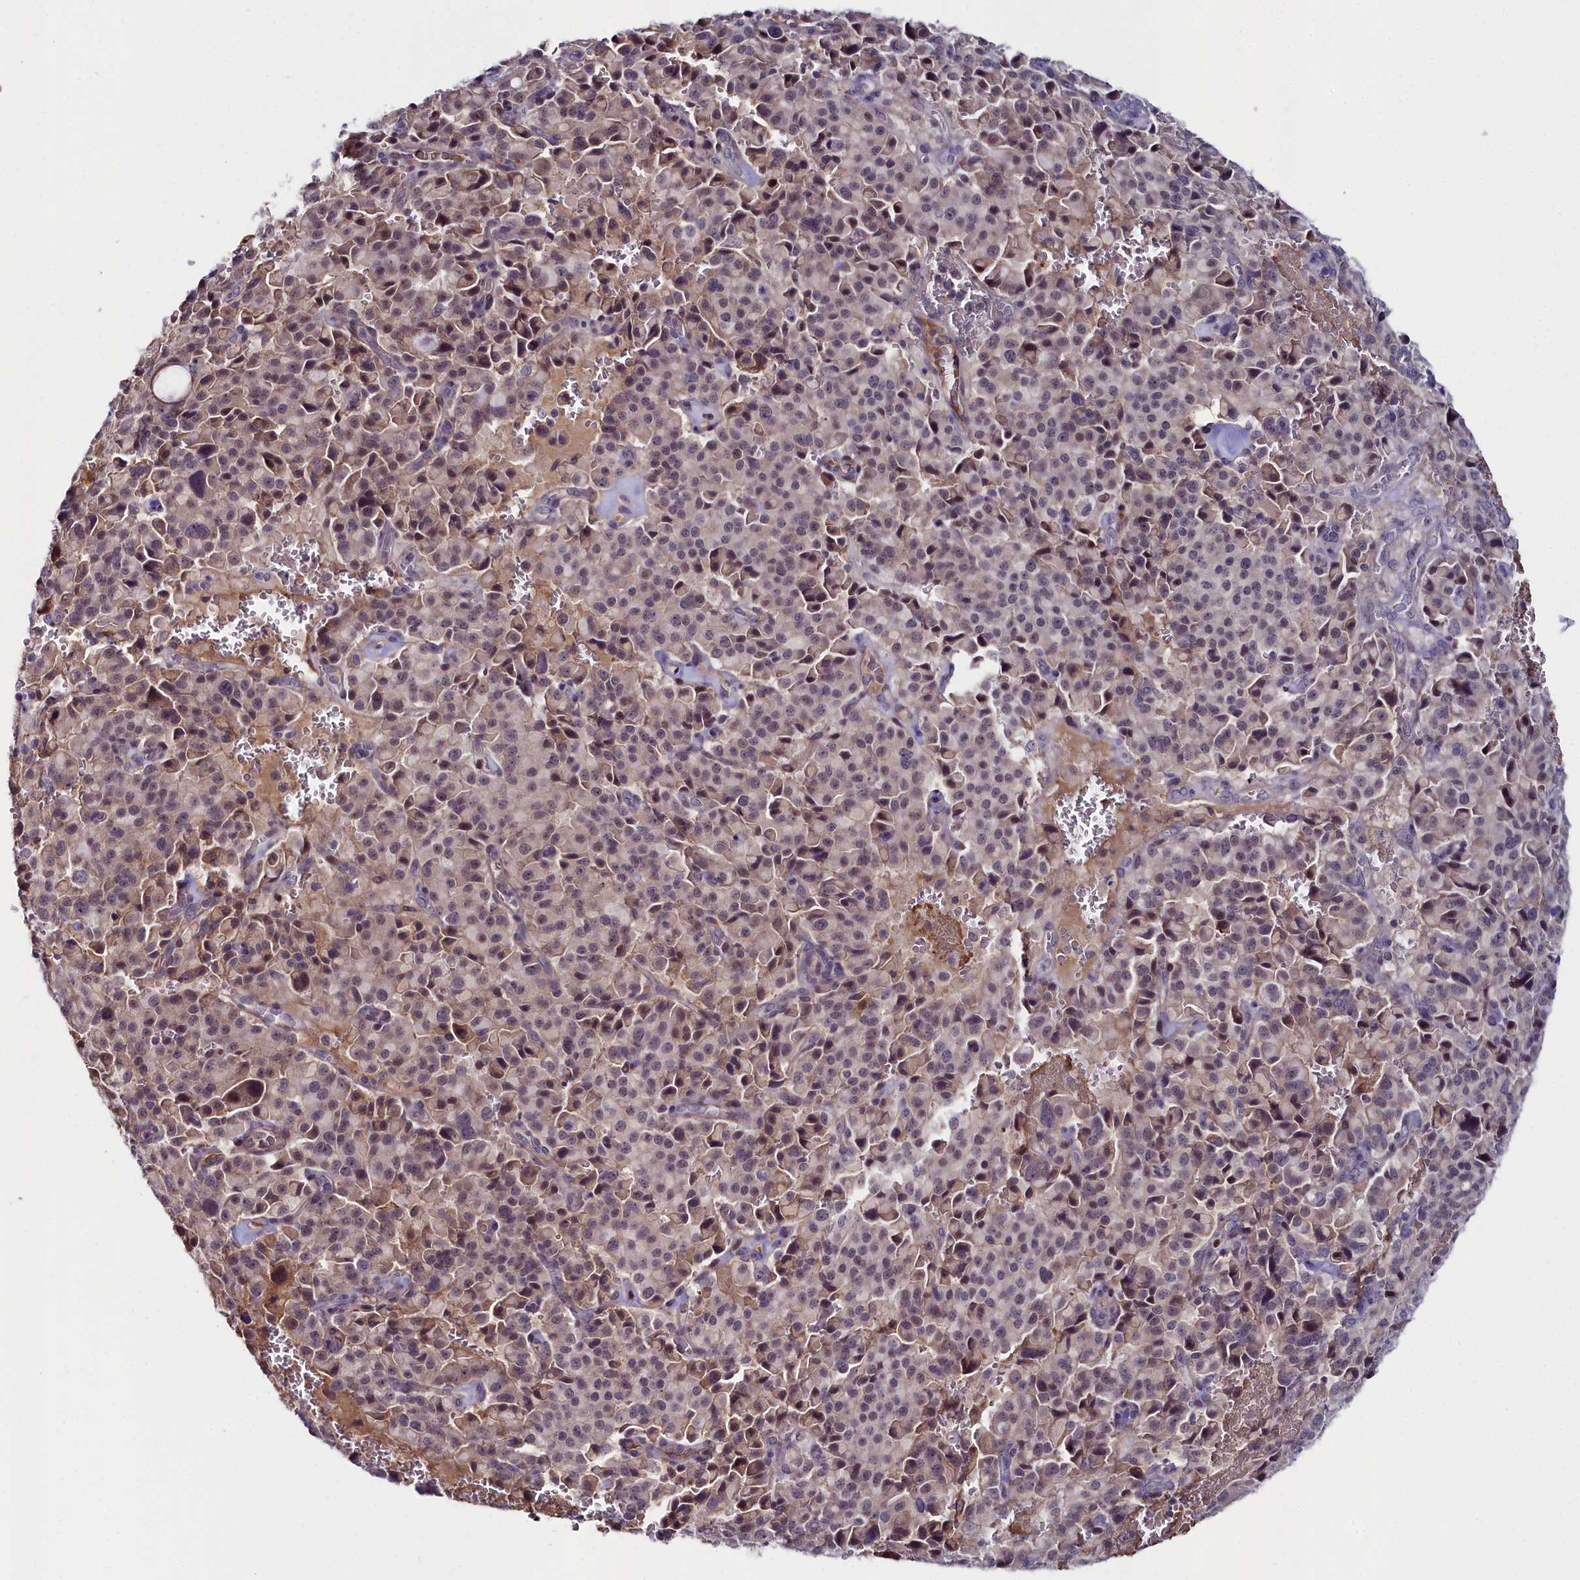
{"staining": {"intensity": "weak", "quantity": "25%-75%", "location": "nuclear"}, "tissue": "pancreatic cancer", "cell_type": "Tumor cells", "image_type": "cancer", "snomed": [{"axis": "morphology", "description": "Adenocarcinoma, NOS"}, {"axis": "topography", "description": "Pancreas"}], "caption": "Tumor cells display low levels of weak nuclear positivity in approximately 25%-75% of cells in pancreatic cancer (adenocarcinoma).", "gene": "KCTD18", "patient": {"sex": "male", "age": 65}}